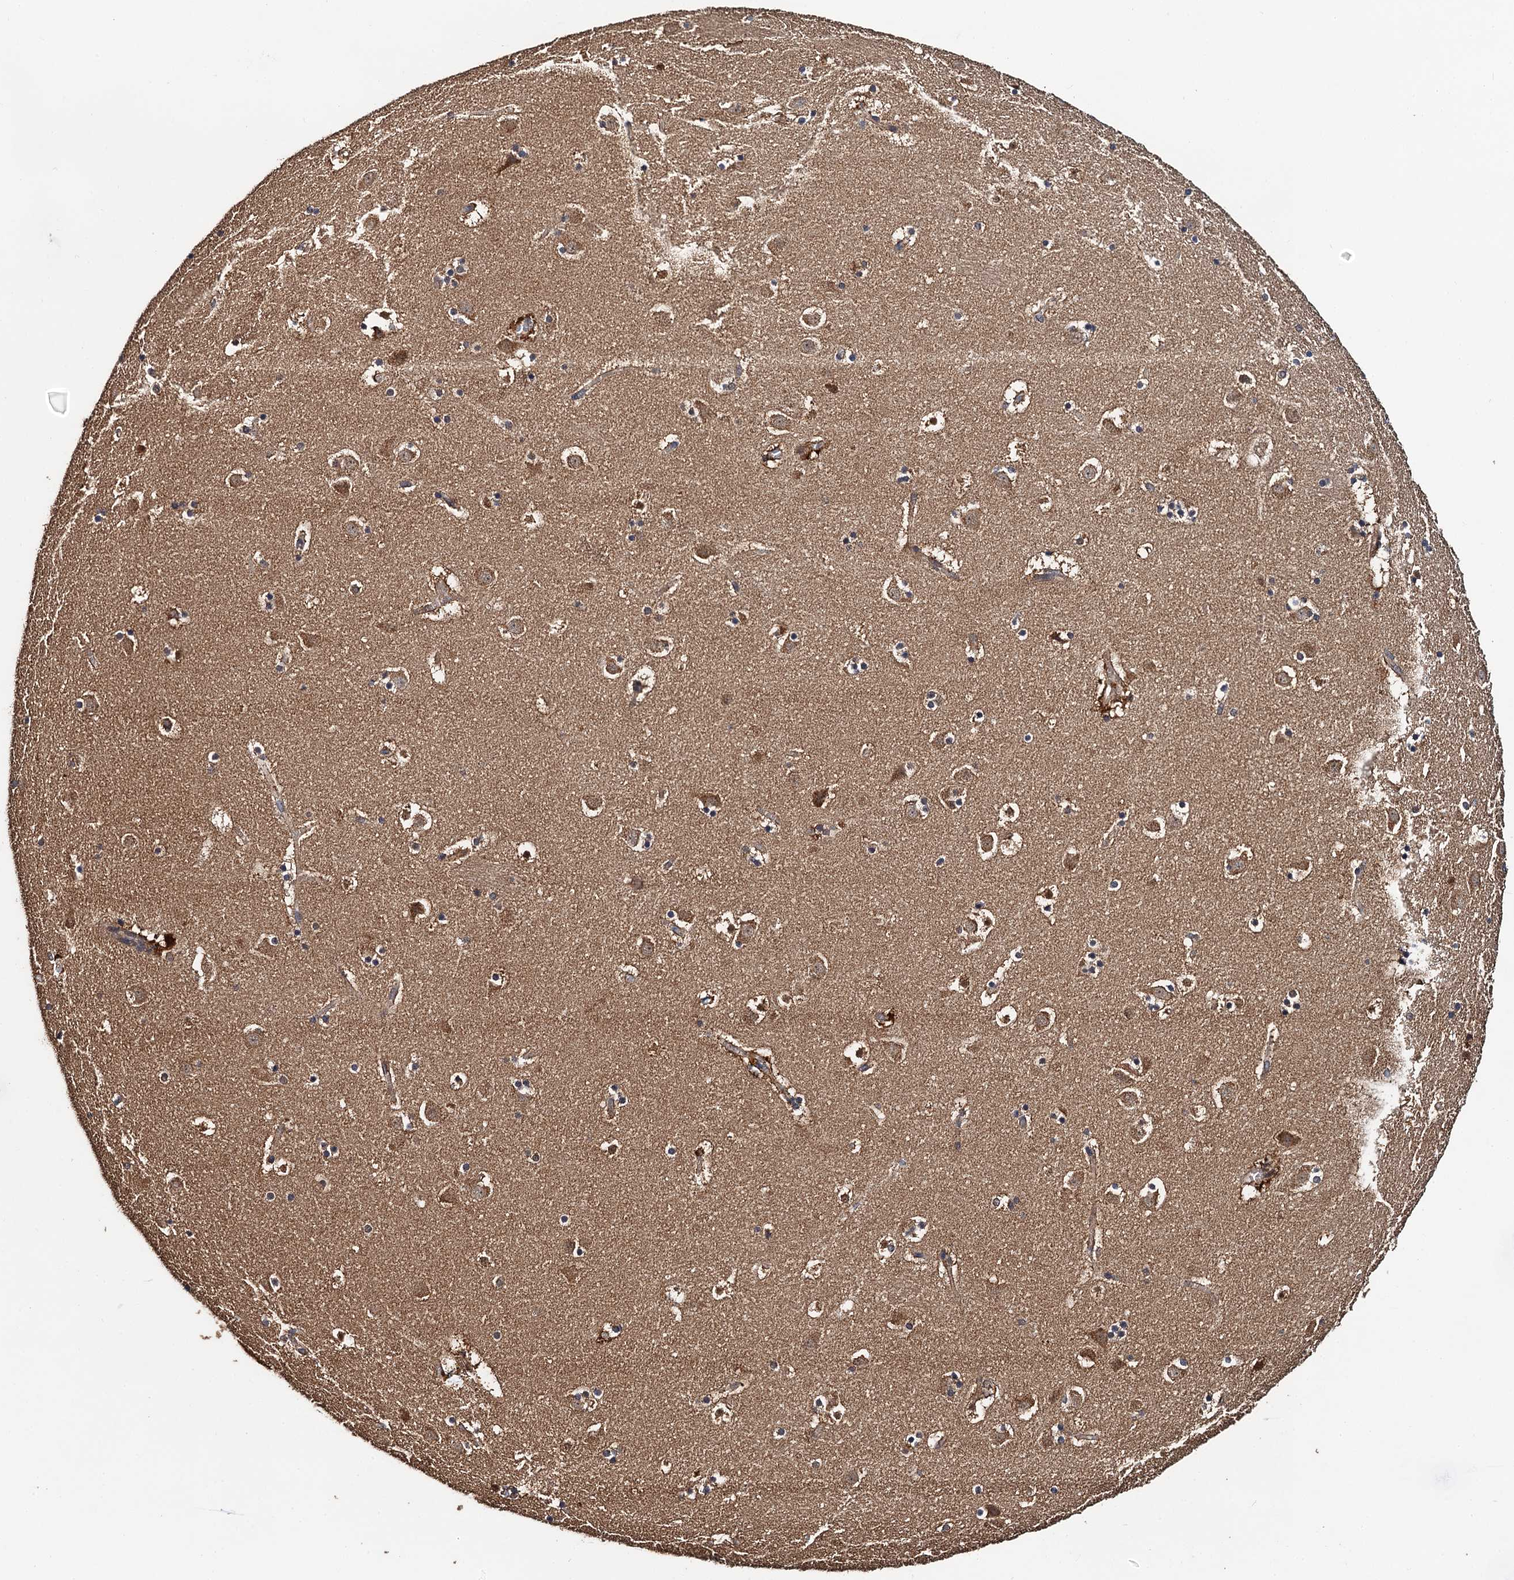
{"staining": {"intensity": "moderate", "quantity": "<25%", "location": "cytoplasmic/membranous"}, "tissue": "caudate", "cell_type": "Glial cells", "image_type": "normal", "snomed": [{"axis": "morphology", "description": "Normal tissue, NOS"}, {"axis": "topography", "description": "Lateral ventricle wall"}], "caption": "This histopathology image demonstrates IHC staining of normal caudate, with low moderate cytoplasmic/membranous staining in approximately <25% of glial cells.", "gene": "MIER2", "patient": {"sex": "male", "age": 45}}